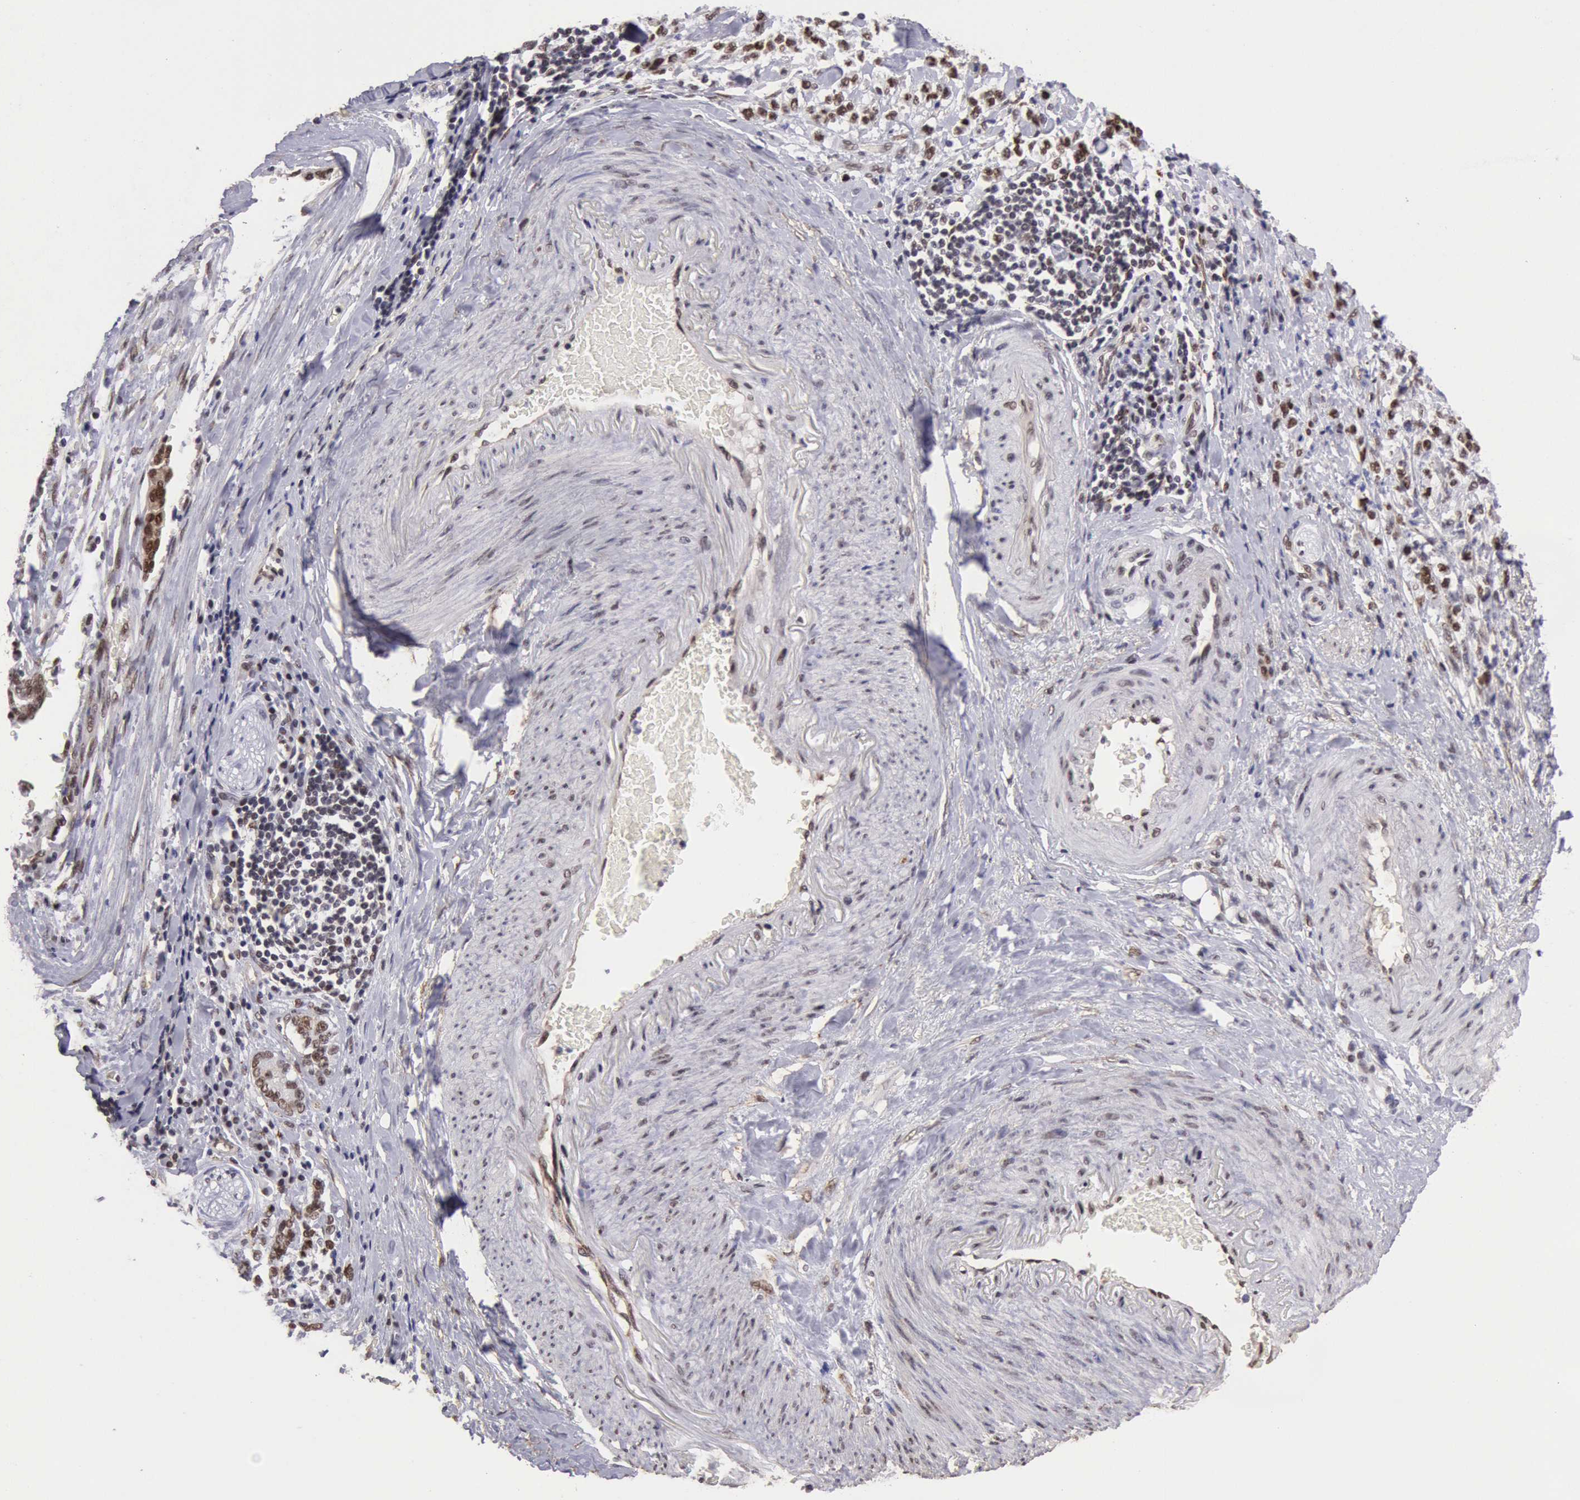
{"staining": {"intensity": "moderate", "quantity": ">75%", "location": "nuclear"}, "tissue": "stomach cancer", "cell_type": "Tumor cells", "image_type": "cancer", "snomed": [{"axis": "morphology", "description": "Adenocarcinoma, NOS"}, {"axis": "topography", "description": "Stomach, lower"}], "caption": "Protein expression by immunohistochemistry (IHC) reveals moderate nuclear positivity in approximately >75% of tumor cells in stomach adenocarcinoma.", "gene": "CDKN2B", "patient": {"sex": "male", "age": 88}}